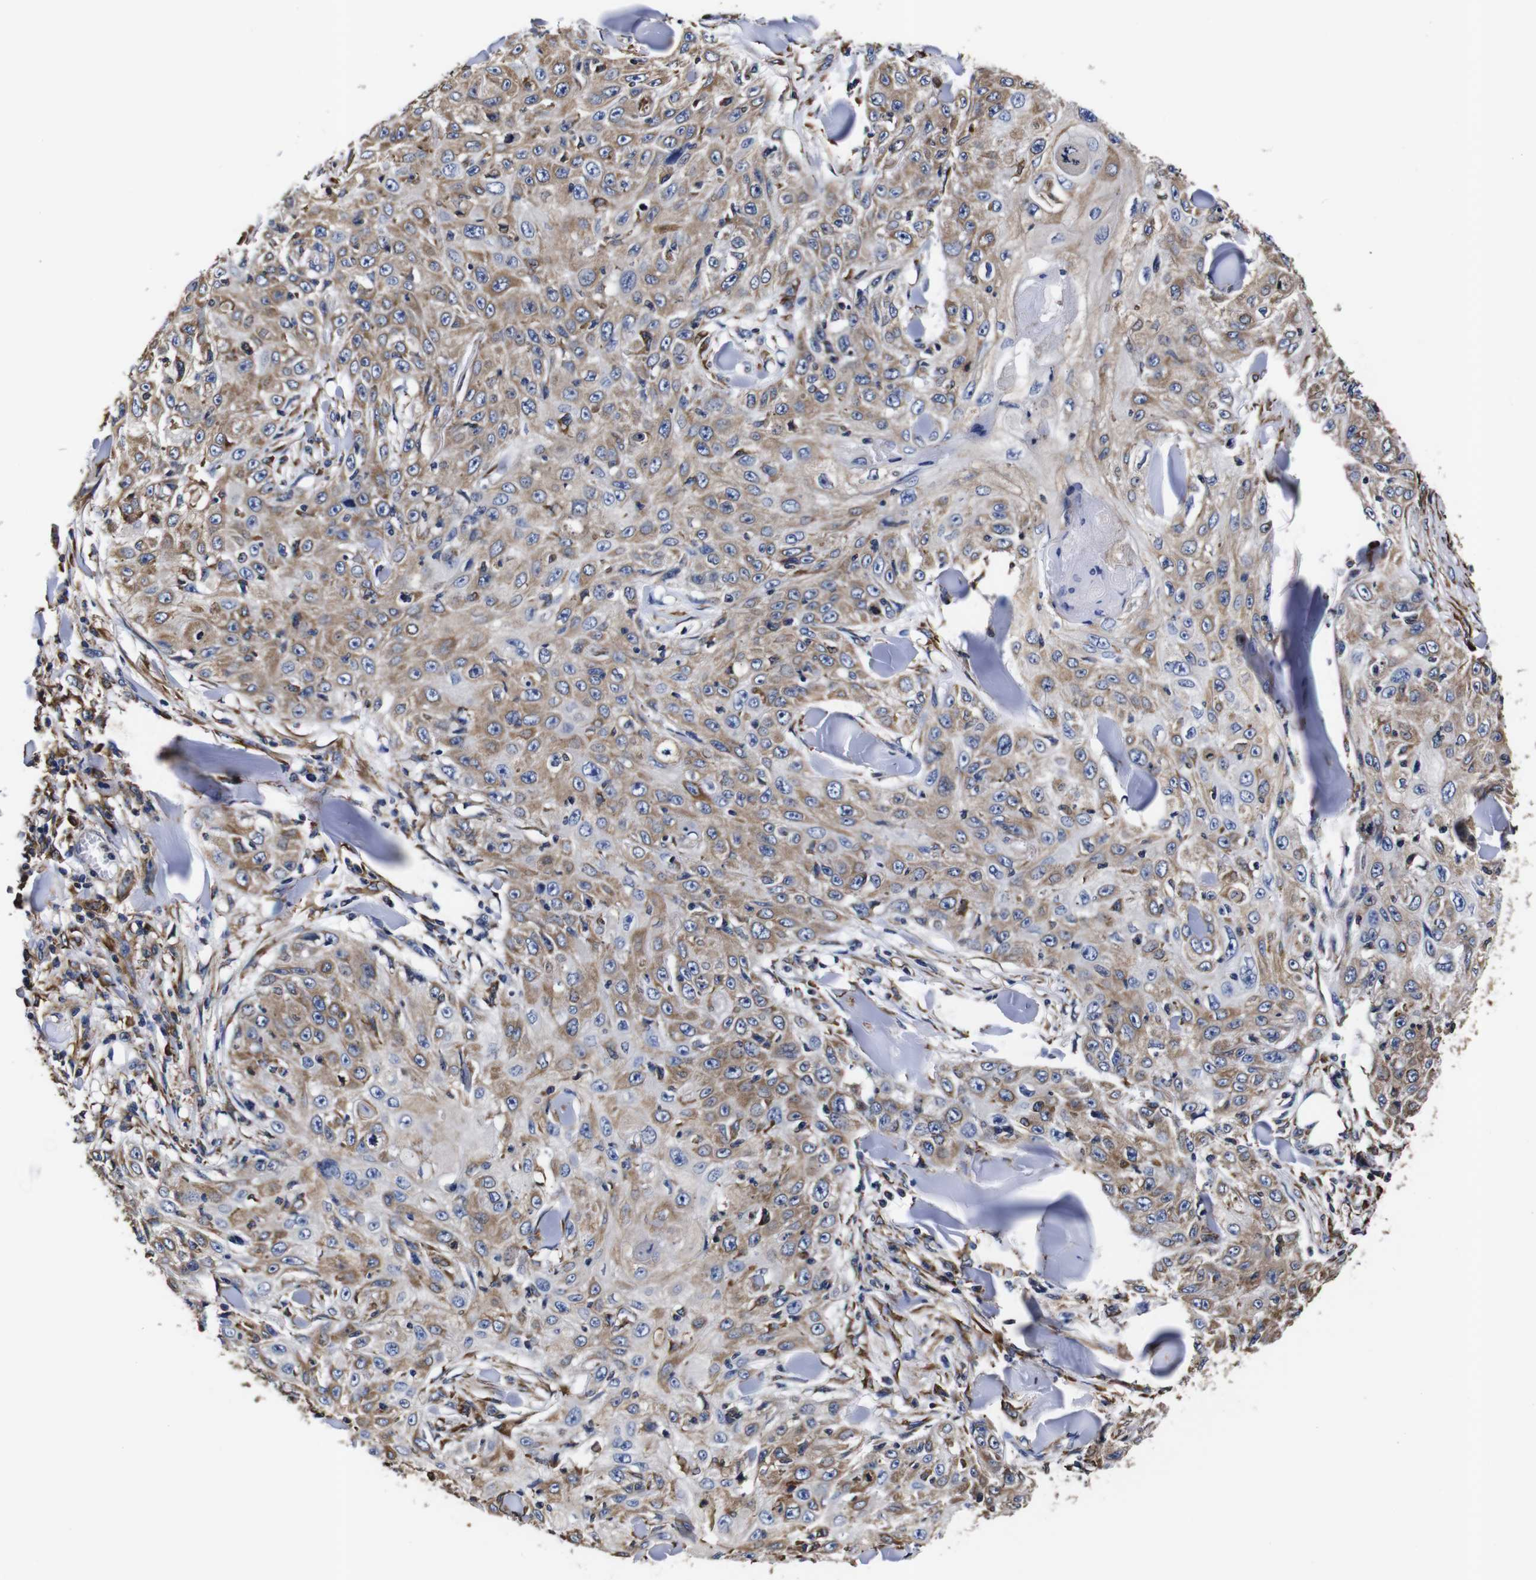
{"staining": {"intensity": "moderate", "quantity": ">75%", "location": "cytoplasmic/membranous"}, "tissue": "skin cancer", "cell_type": "Tumor cells", "image_type": "cancer", "snomed": [{"axis": "morphology", "description": "Squamous cell carcinoma, NOS"}, {"axis": "topography", "description": "Skin"}], "caption": "Protein expression analysis of human squamous cell carcinoma (skin) reveals moderate cytoplasmic/membranous positivity in approximately >75% of tumor cells. Using DAB (brown) and hematoxylin (blue) stains, captured at high magnification using brightfield microscopy.", "gene": "PPIB", "patient": {"sex": "male", "age": 86}}